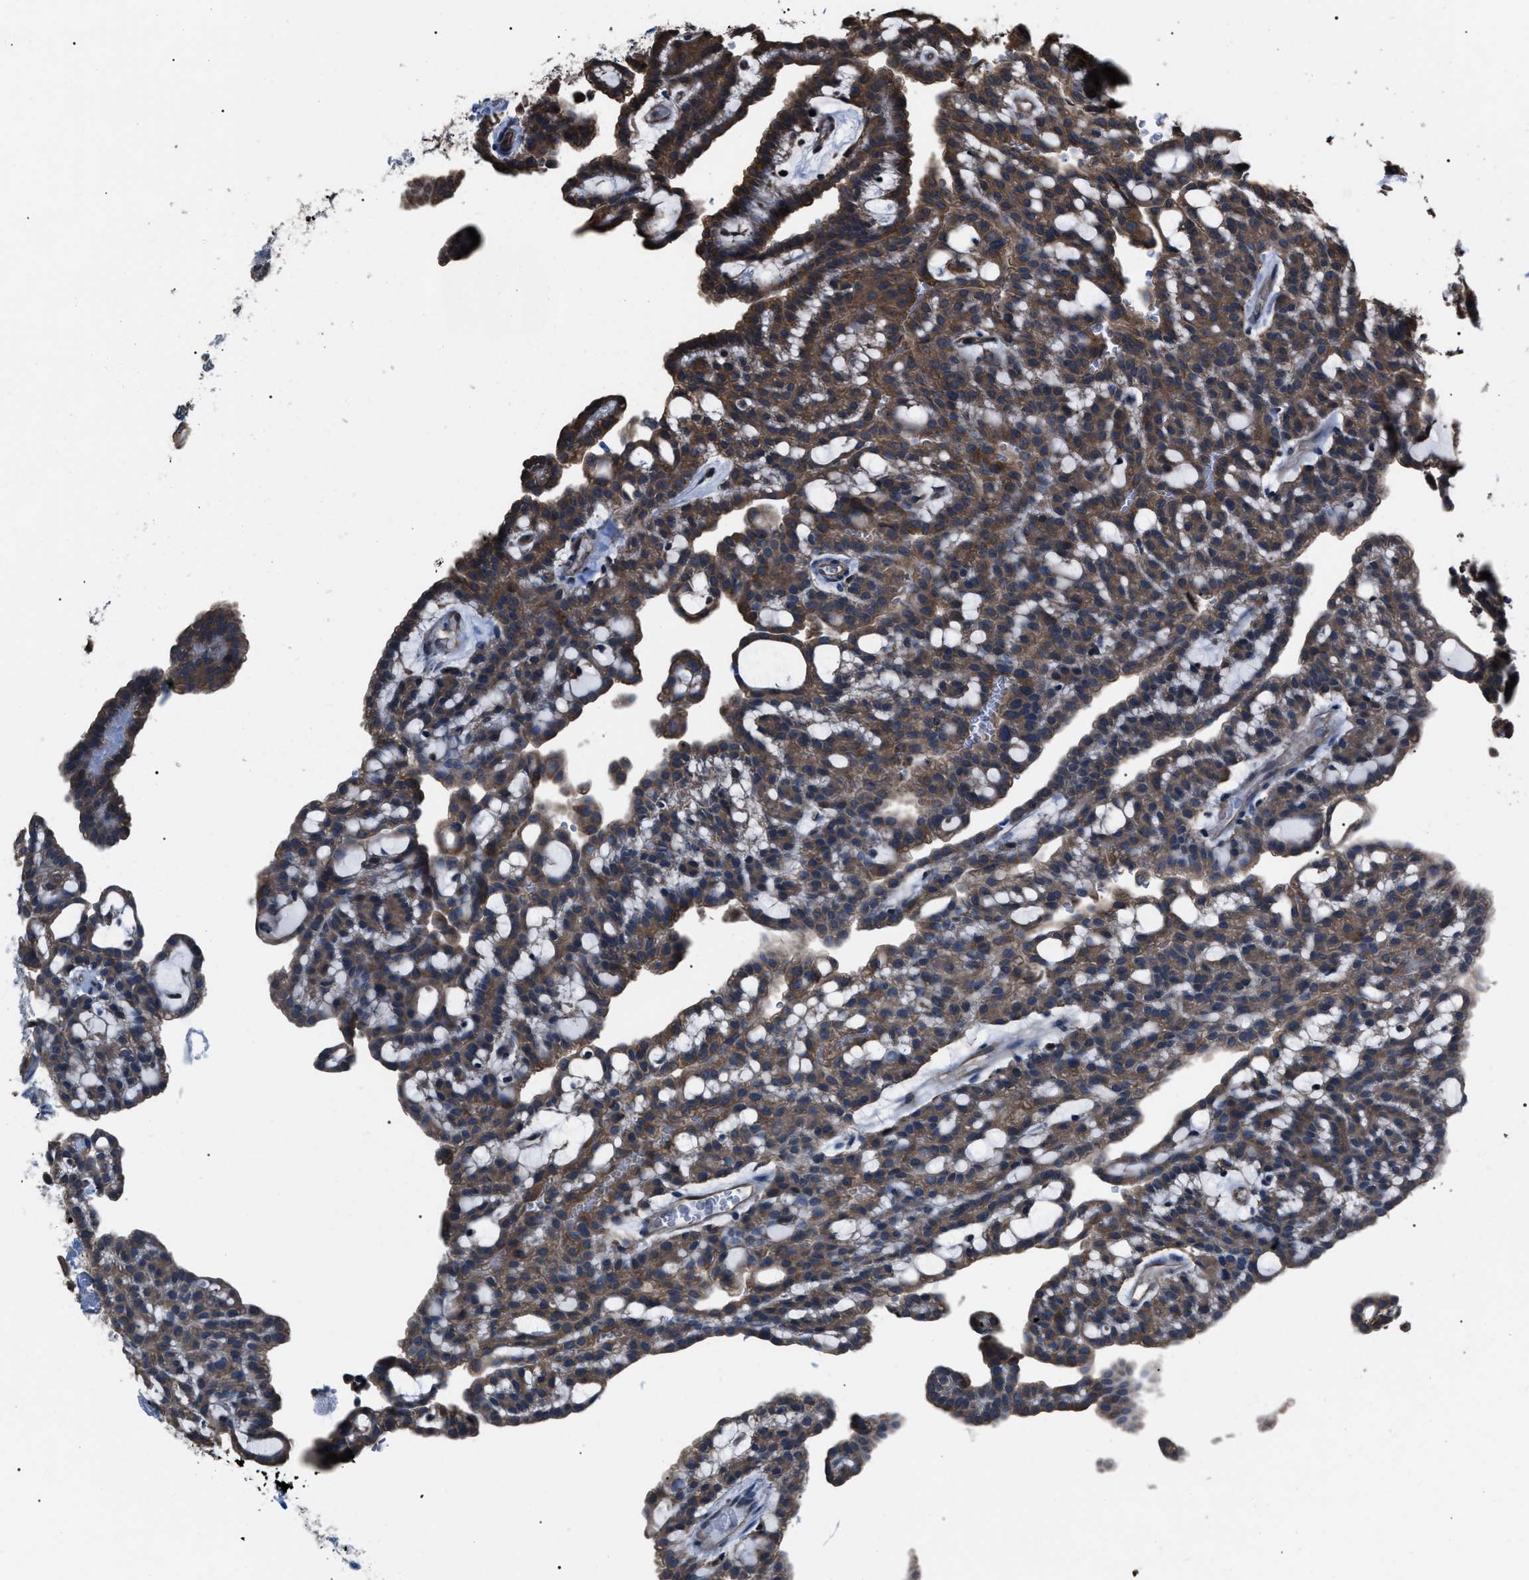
{"staining": {"intensity": "moderate", "quantity": ">75%", "location": "cytoplasmic/membranous"}, "tissue": "renal cancer", "cell_type": "Tumor cells", "image_type": "cancer", "snomed": [{"axis": "morphology", "description": "Adenocarcinoma, NOS"}, {"axis": "topography", "description": "Kidney"}], "caption": "Adenocarcinoma (renal) tissue displays moderate cytoplasmic/membranous expression in about >75% of tumor cells (Brightfield microscopy of DAB IHC at high magnification).", "gene": "PDCD5", "patient": {"sex": "male", "age": 63}}